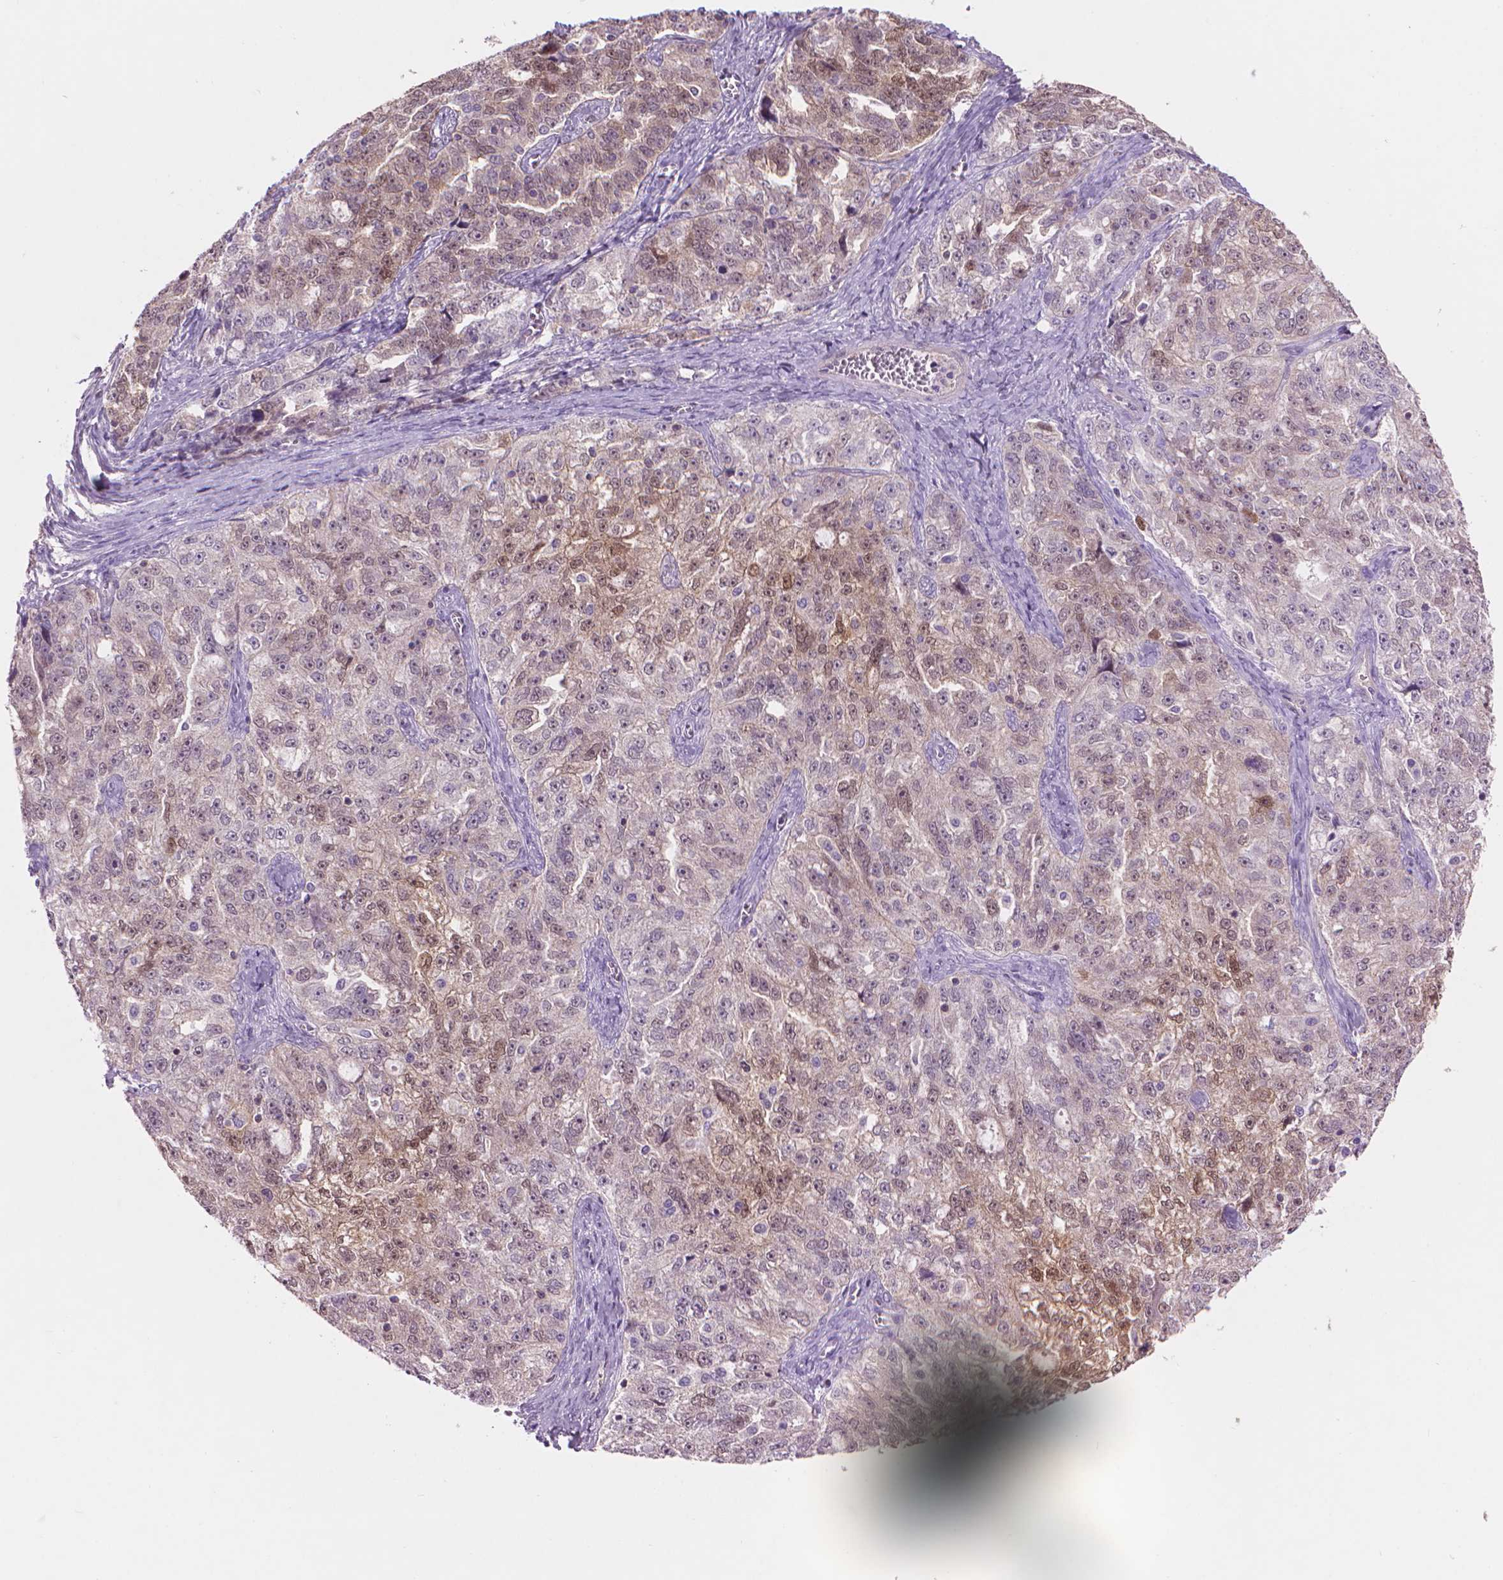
{"staining": {"intensity": "weak", "quantity": "<25%", "location": "nuclear"}, "tissue": "ovarian cancer", "cell_type": "Tumor cells", "image_type": "cancer", "snomed": [{"axis": "morphology", "description": "Cystadenocarcinoma, serous, NOS"}, {"axis": "topography", "description": "Ovary"}], "caption": "This histopathology image is of ovarian cancer (serous cystadenocarcinoma) stained with immunohistochemistry (IHC) to label a protein in brown with the nuclei are counter-stained blue. There is no staining in tumor cells.", "gene": "ENO2", "patient": {"sex": "female", "age": 51}}